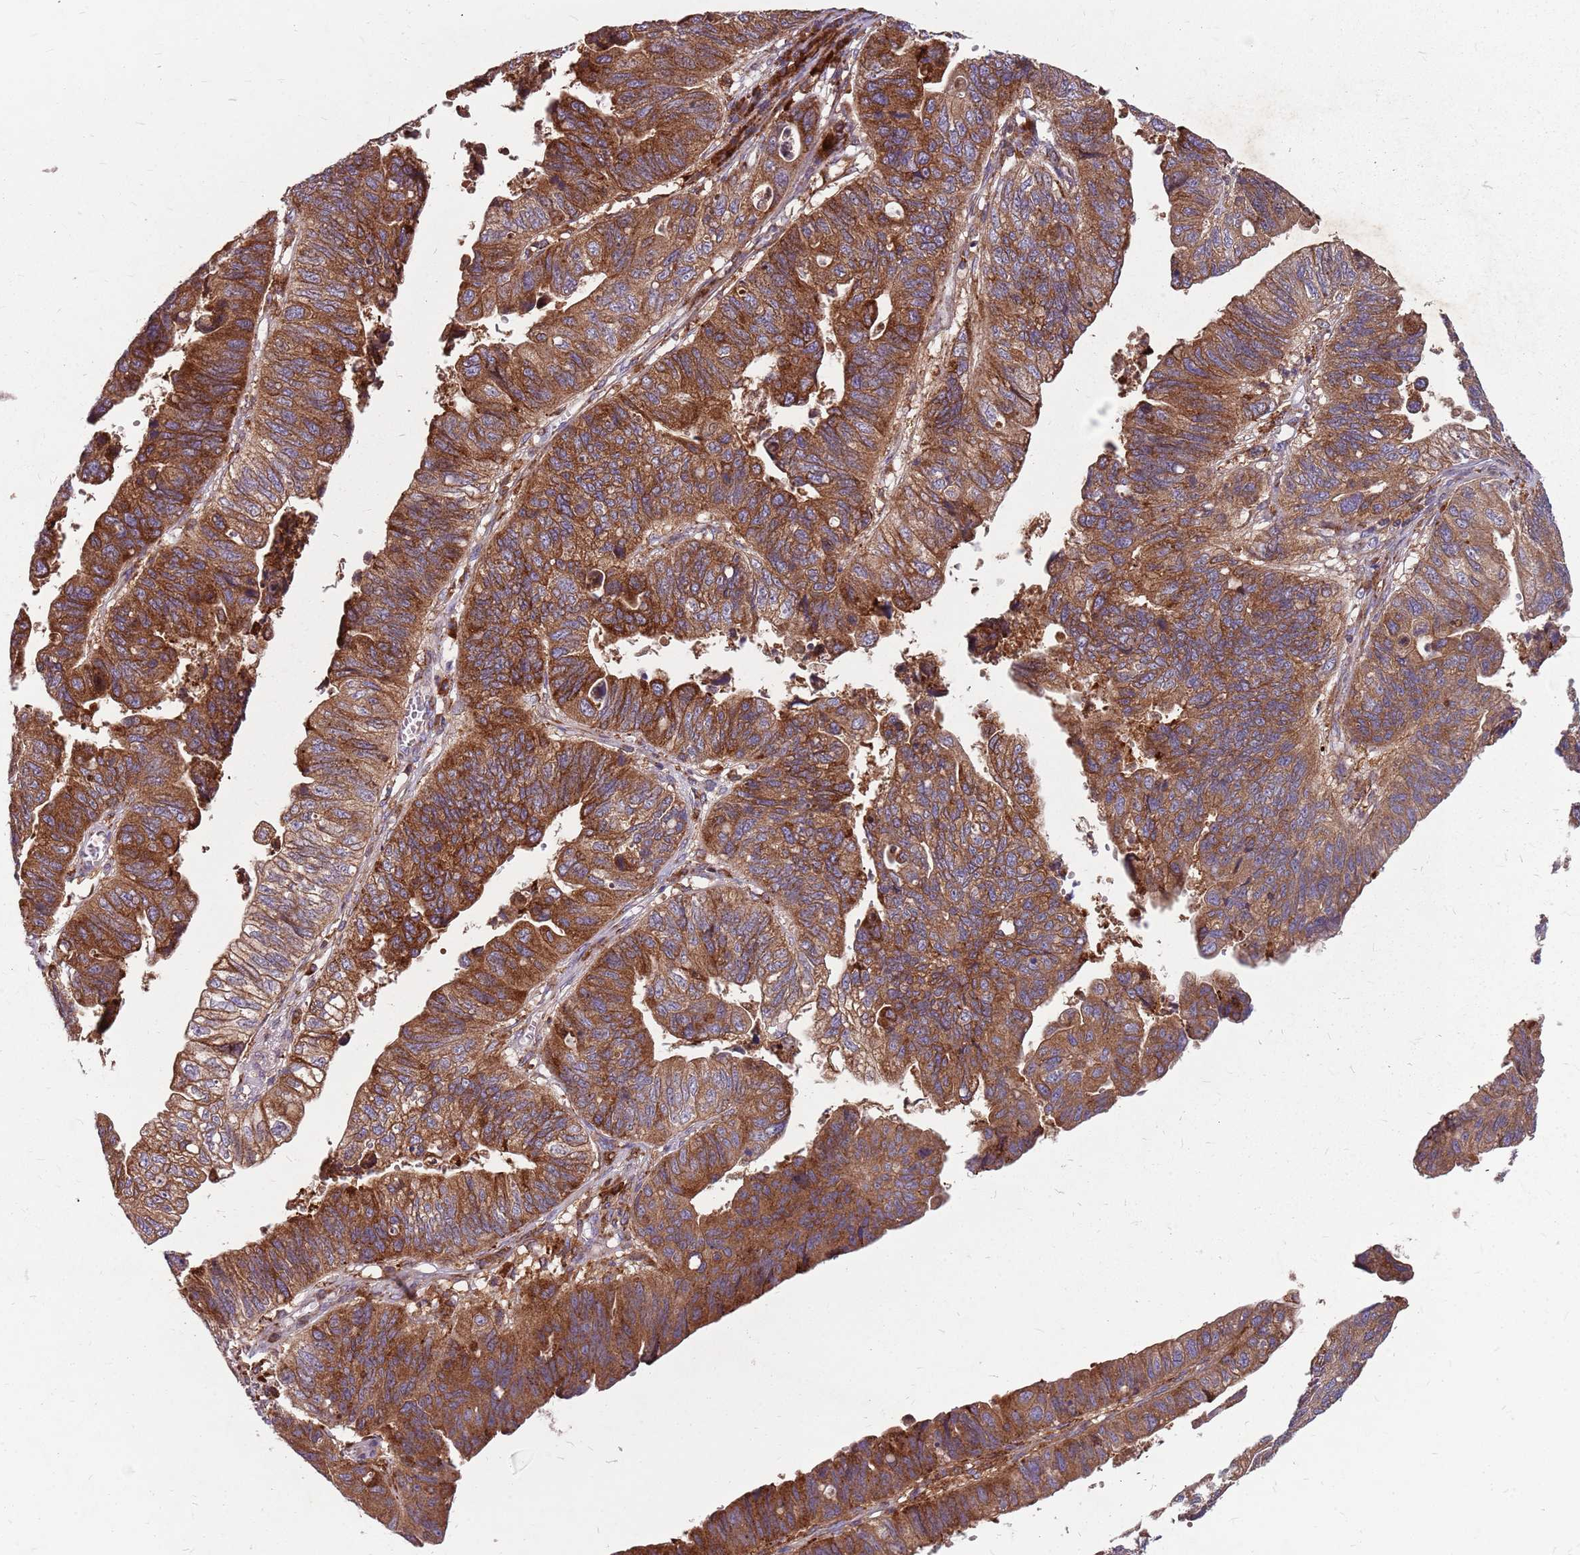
{"staining": {"intensity": "strong", "quantity": ">75%", "location": "cytoplasmic/membranous"}, "tissue": "stomach cancer", "cell_type": "Tumor cells", "image_type": "cancer", "snomed": [{"axis": "morphology", "description": "Adenocarcinoma, NOS"}, {"axis": "topography", "description": "Stomach"}], "caption": "A brown stain labels strong cytoplasmic/membranous staining of a protein in human stomach cancer (adenocarcinoma) tumor cells.", "gene": "NME4", "patient": {"sex": "male", "age": 59}}